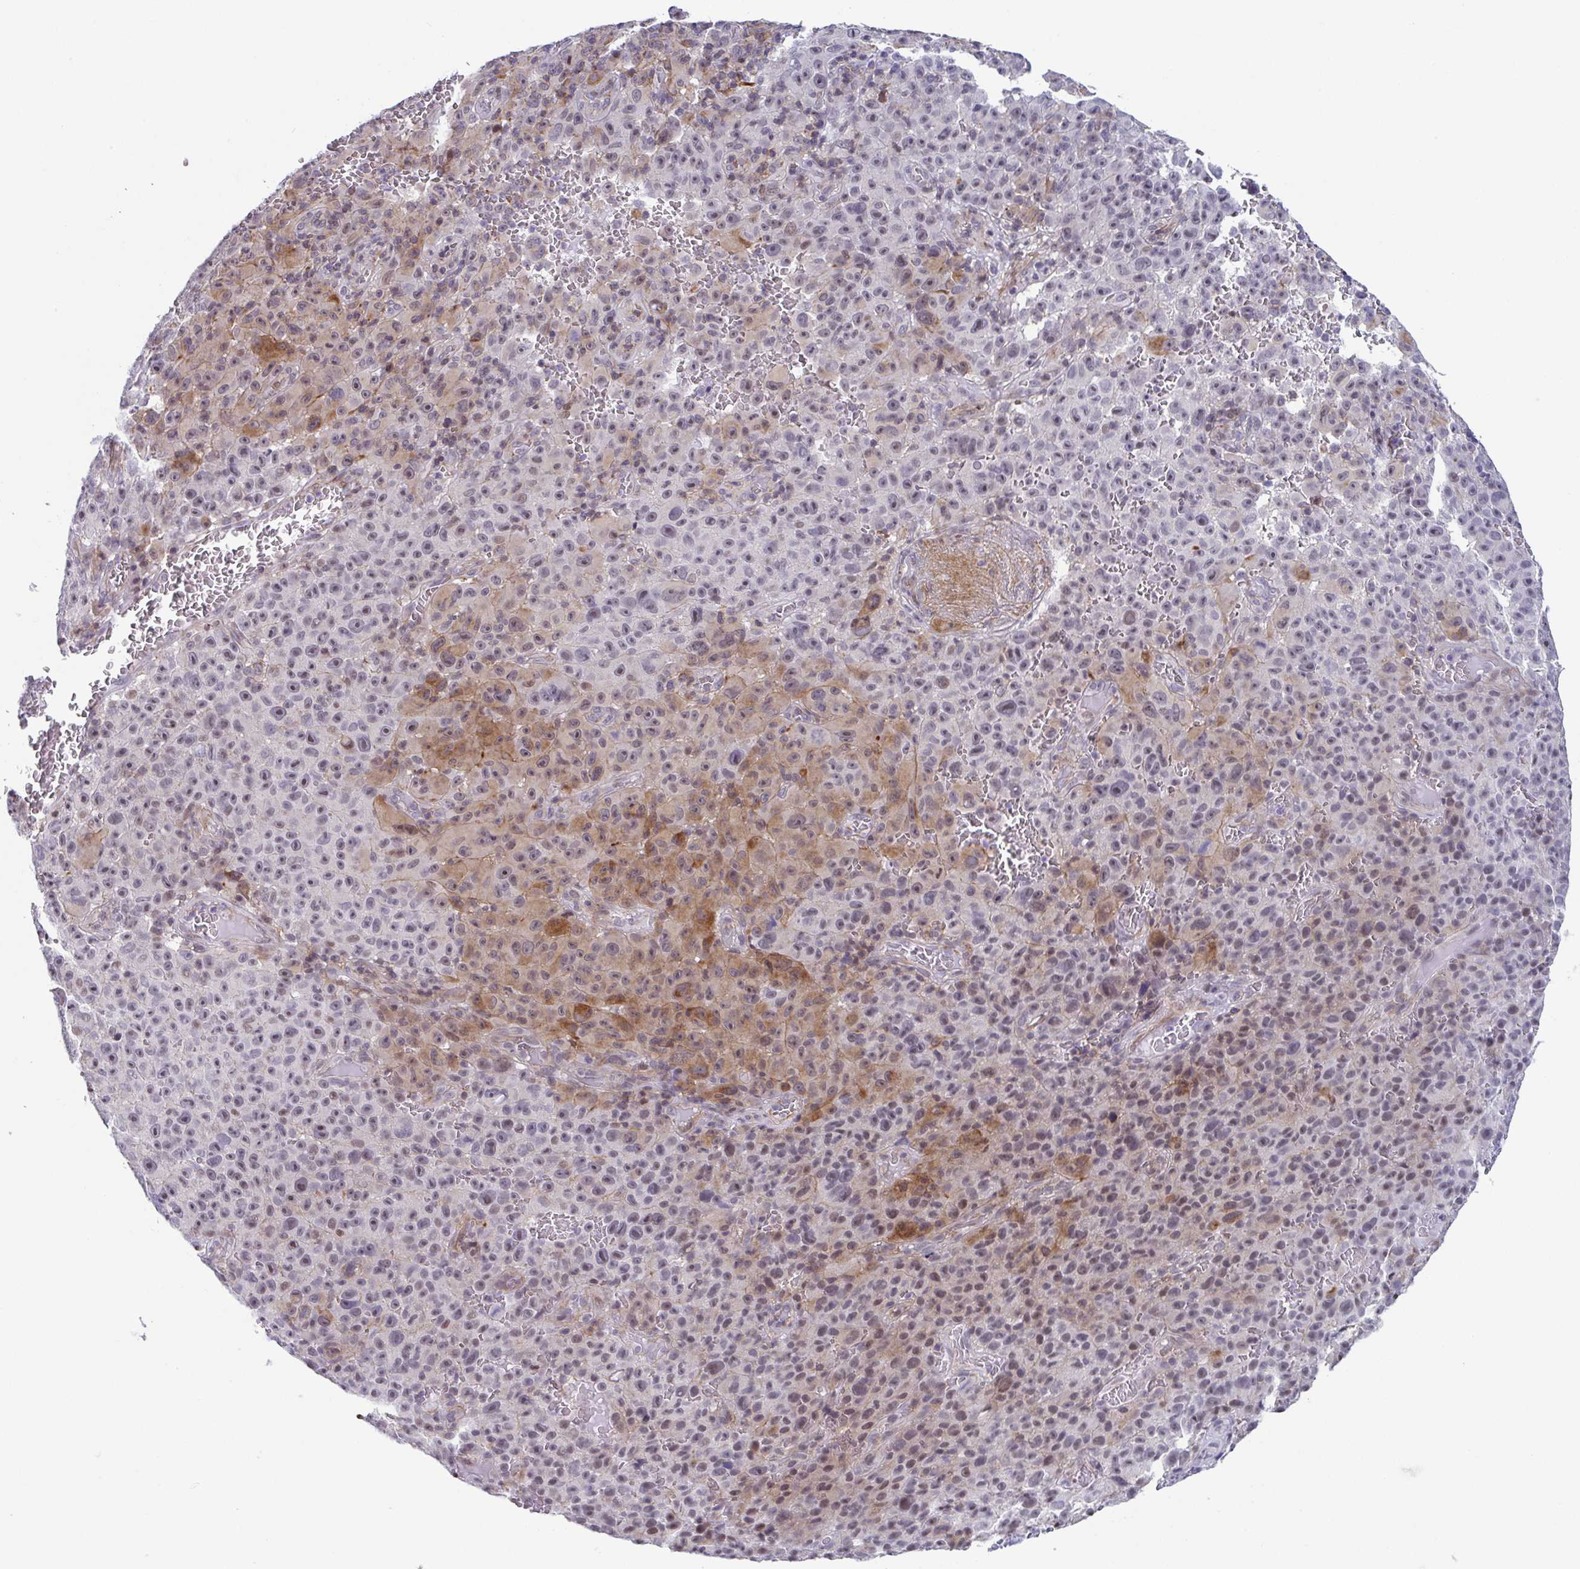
{"staining": {"intensity": "moderate", "quantity": "25%-75%", "location": "cytoplasmic/membranous,nuclear"}, "tissue": "melanoma", "cell_type": "Tumor cells", "image_type": "cancer", "snomed": [{"axis": "morphology", "description": "Malignant melanoma, NOS"}, {"axis": "topography", "description": "Skin"}], "caption": "Melanoma stained for a protein (brown) reveals moderate cytoplasmic/membranous and nuclear positive staining in approximately 25%-75% of tumor cells.", "gene": "WDR72", "patient": {"sex": "female", "age": 82}}